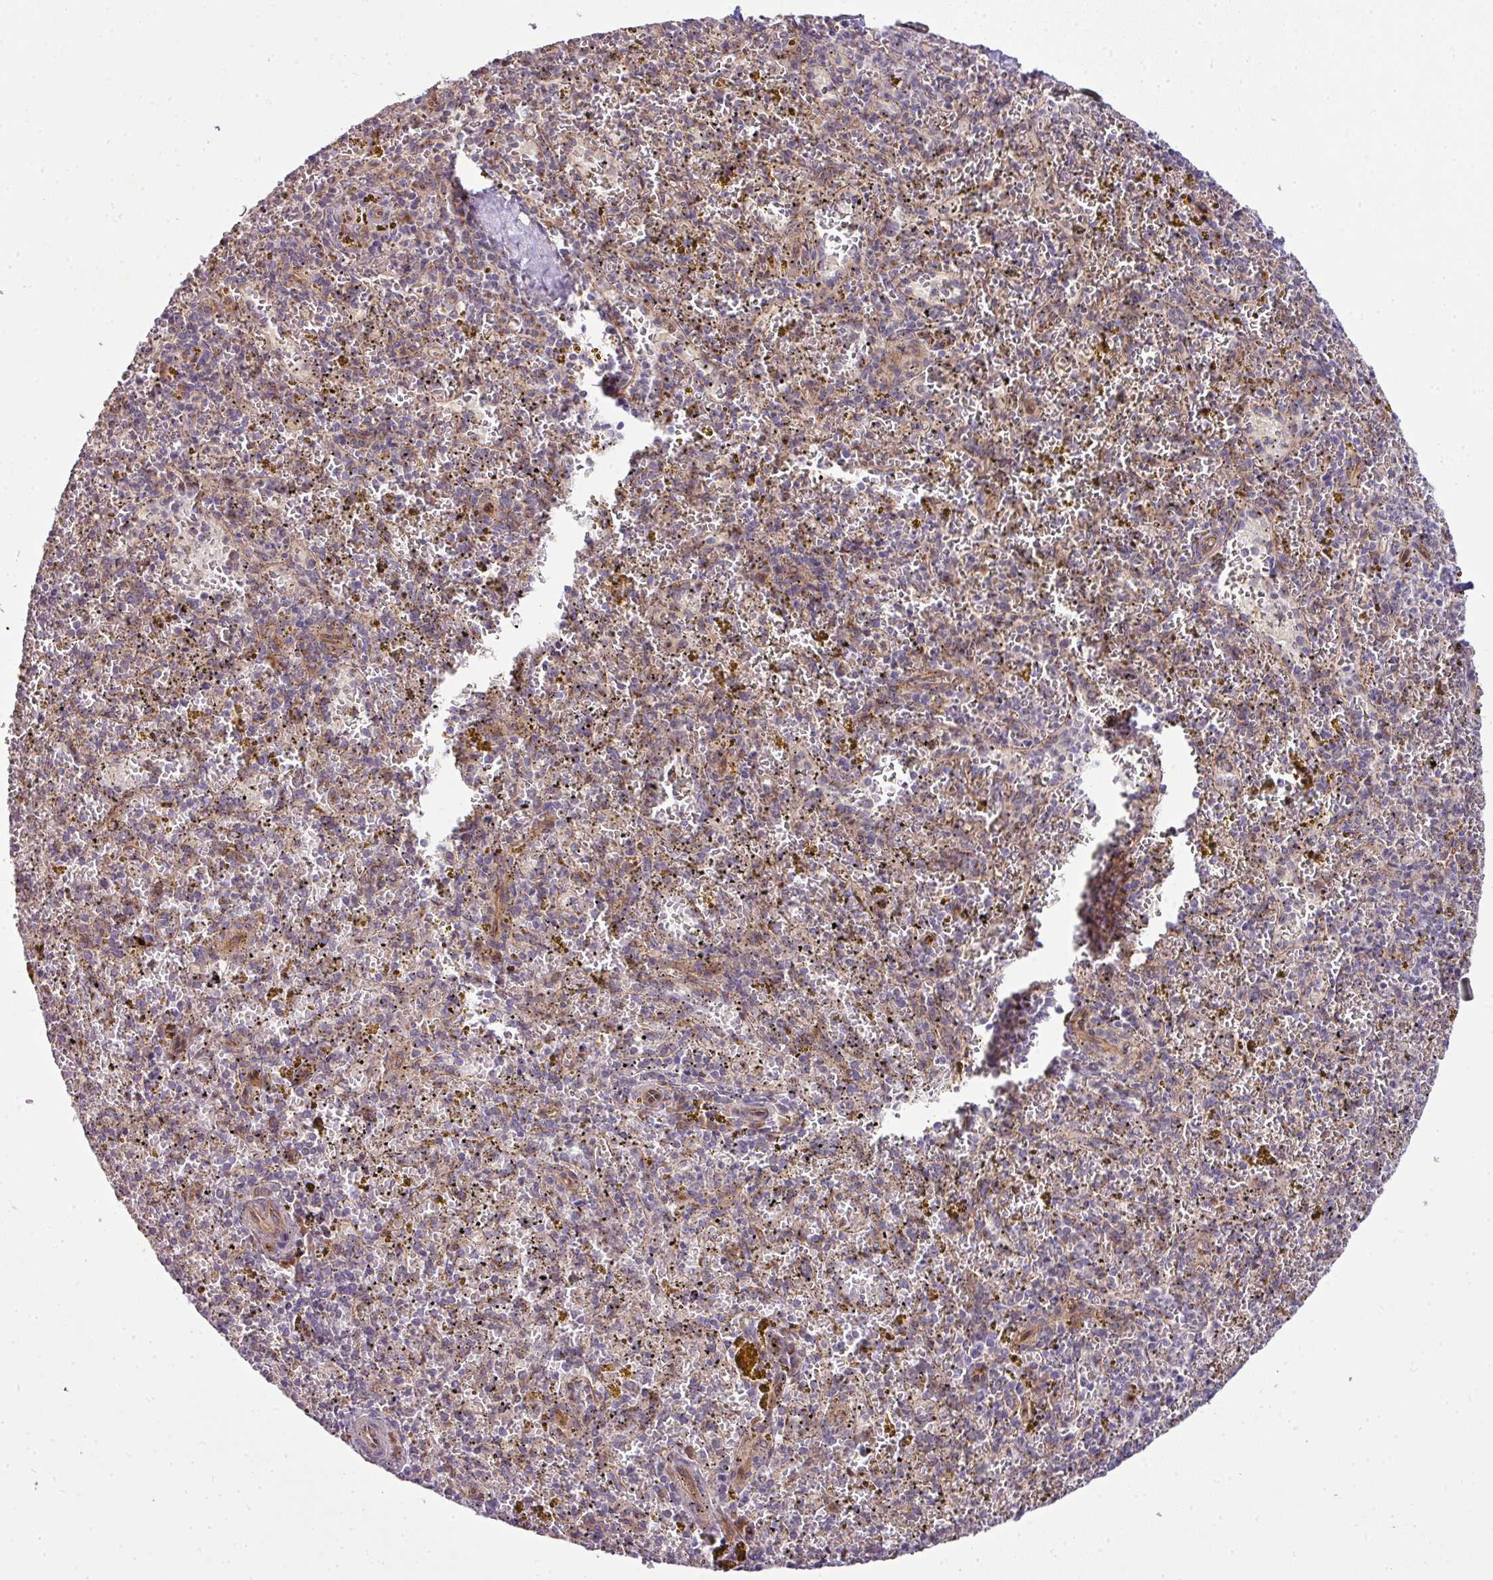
{"staining": {"intensity": "moderate", "quantity": "<25%", "location": "cytoplasmic/membranous"}, "tissue": "spleen", "cell_type": "Cells in red pulp", "image_type": "normal", "snomed": [{"axis": "morphology", "description": "Normal tissue, NOS"}, {"axis": "topography", "description": "Spleen"}], "caption": "DAB (3,3'-diaminobenzidine) immunohistochemical staining of benign human spleen exhibits moderate cytoplasmic/membranous protein positivity in approximately <25% of cells in red pulp. (DAB = brown stain, brightfield microscopy at high magnification).", "gene": "TIMMDC1", "patient": {"sex": "male", "age": 57}}